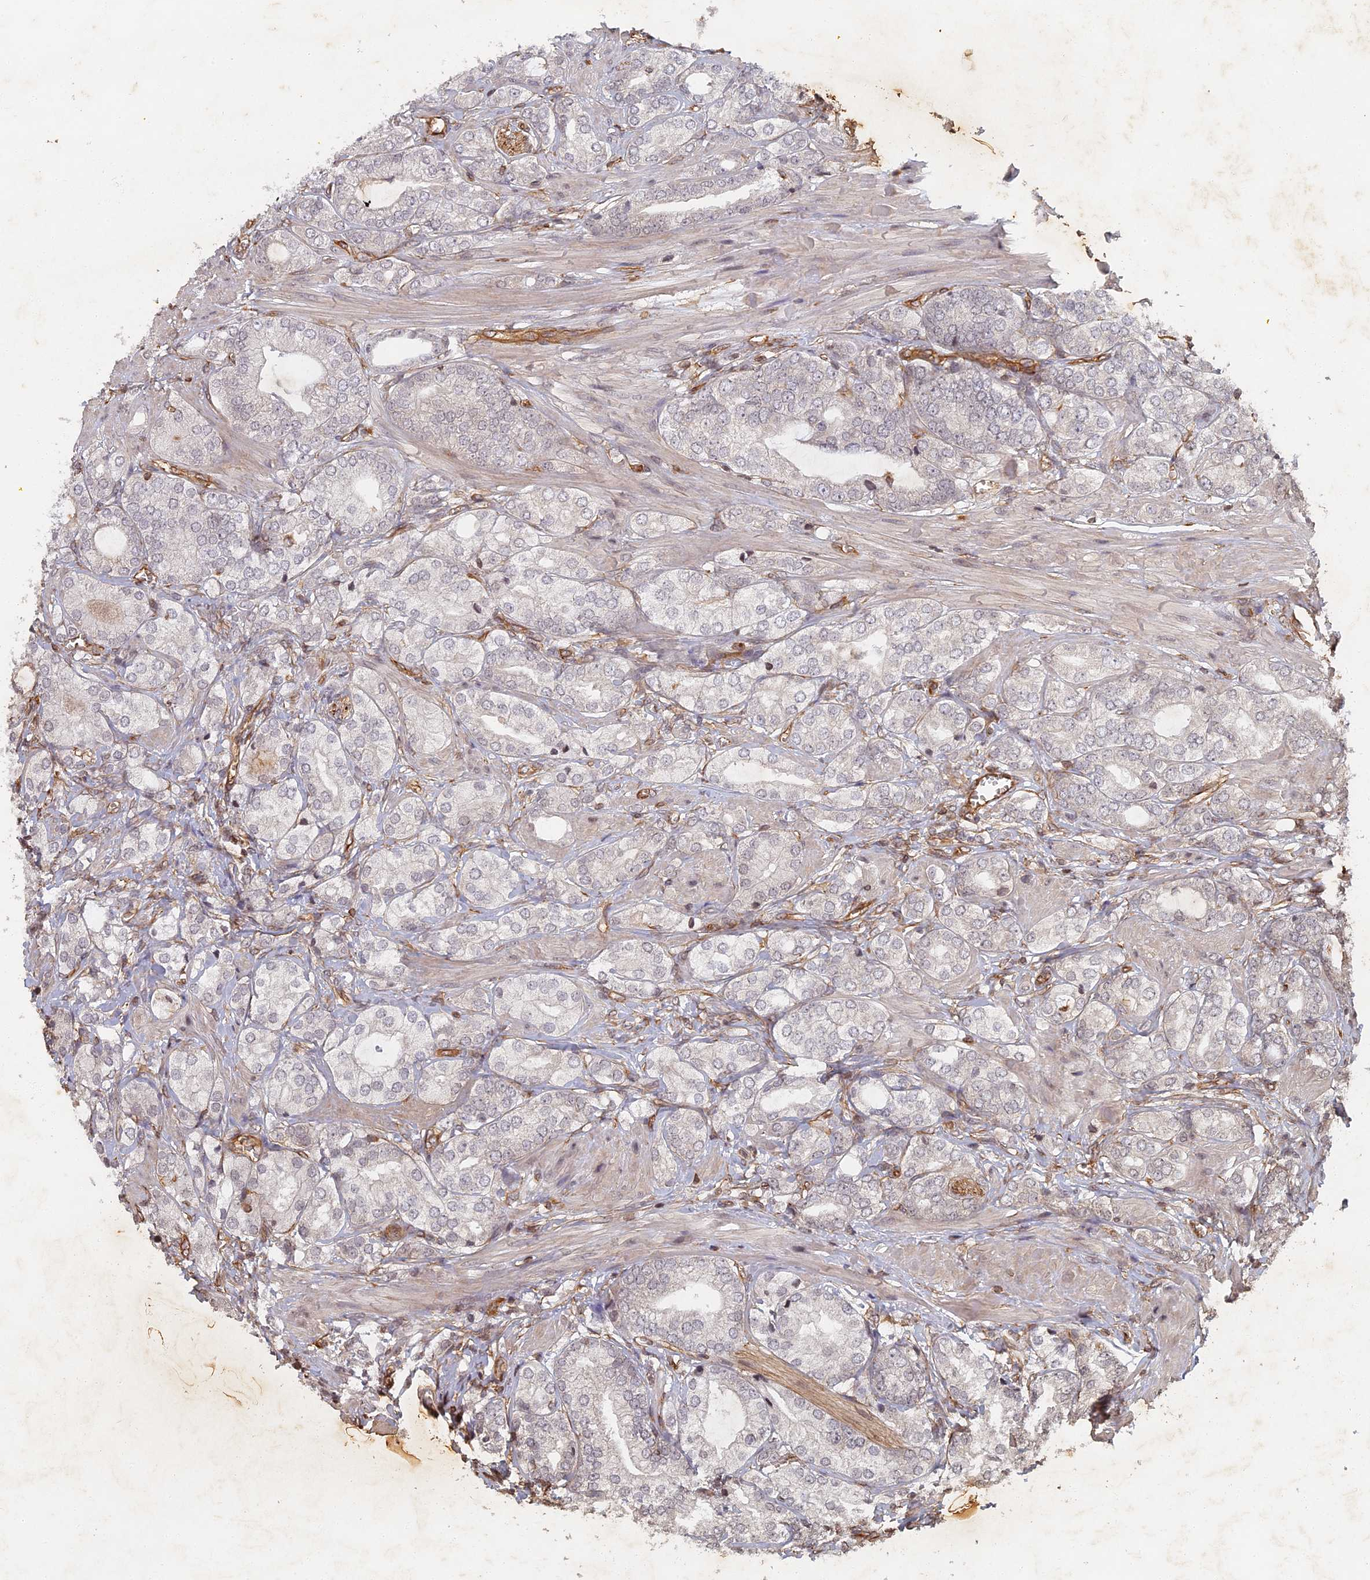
{"staining": {"intensity": "negative", "quantity": "none", "location": "none"}, "tissue": "prostate cancer", "cell_type": "Tumor cells", "image_type": "cancer", "snomed": [{"axis": "morphology", "description": "Adenocarcinoma, High grade"}, {"axis": "topography", "description": "Prostate"}], "caption": "Immunohistochemical staining of adenocarcinoma (high-grade) (prostate) reveals no significant expression in tumor cells.", "gene": "ABCB10", "patient": {"sex": "male", "age": 50}}